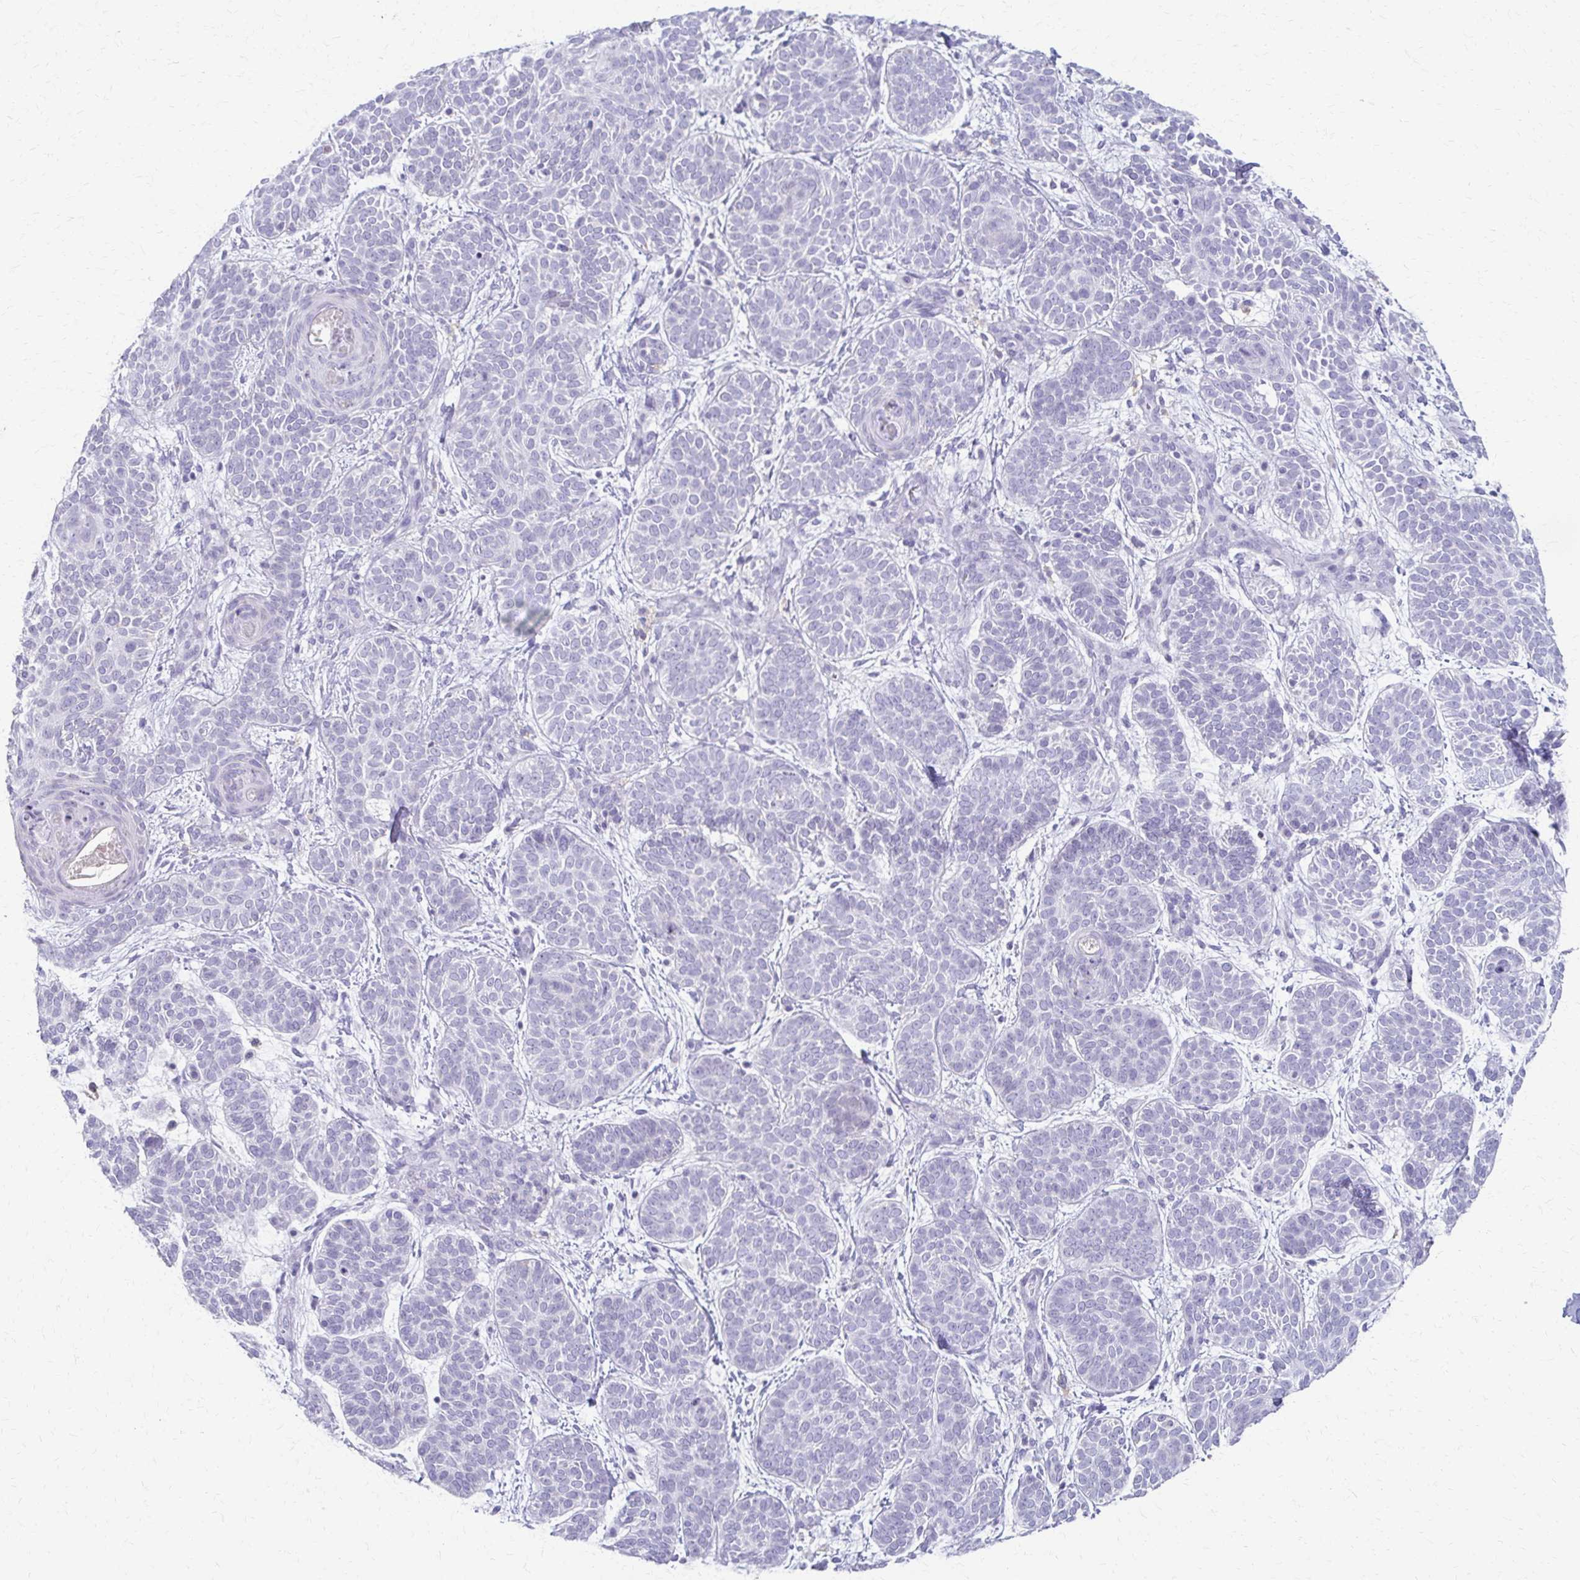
{"staining": {"intensity": "negative", "quantity": "none", "location": "none"}, "tissue": "skin cancer", "cell_type": "Tumor cells", "image_type": "cancer", "snomed": [{"axis": "morphology", "description": "Basal cell carcinoma"}, {"axis": "topography", "description": "Skin"}], "caption": "High magnification brightfield microscopy of skin basal cell carcinoma stained with DAB (brown) and counterstained with hematoxylin (blue): tumor cells show no significant positivity. (DAB immunohistochemistry, high magnification).", "gene": "FCGR2B", "patient": {"sex": "female", "age": 82}}